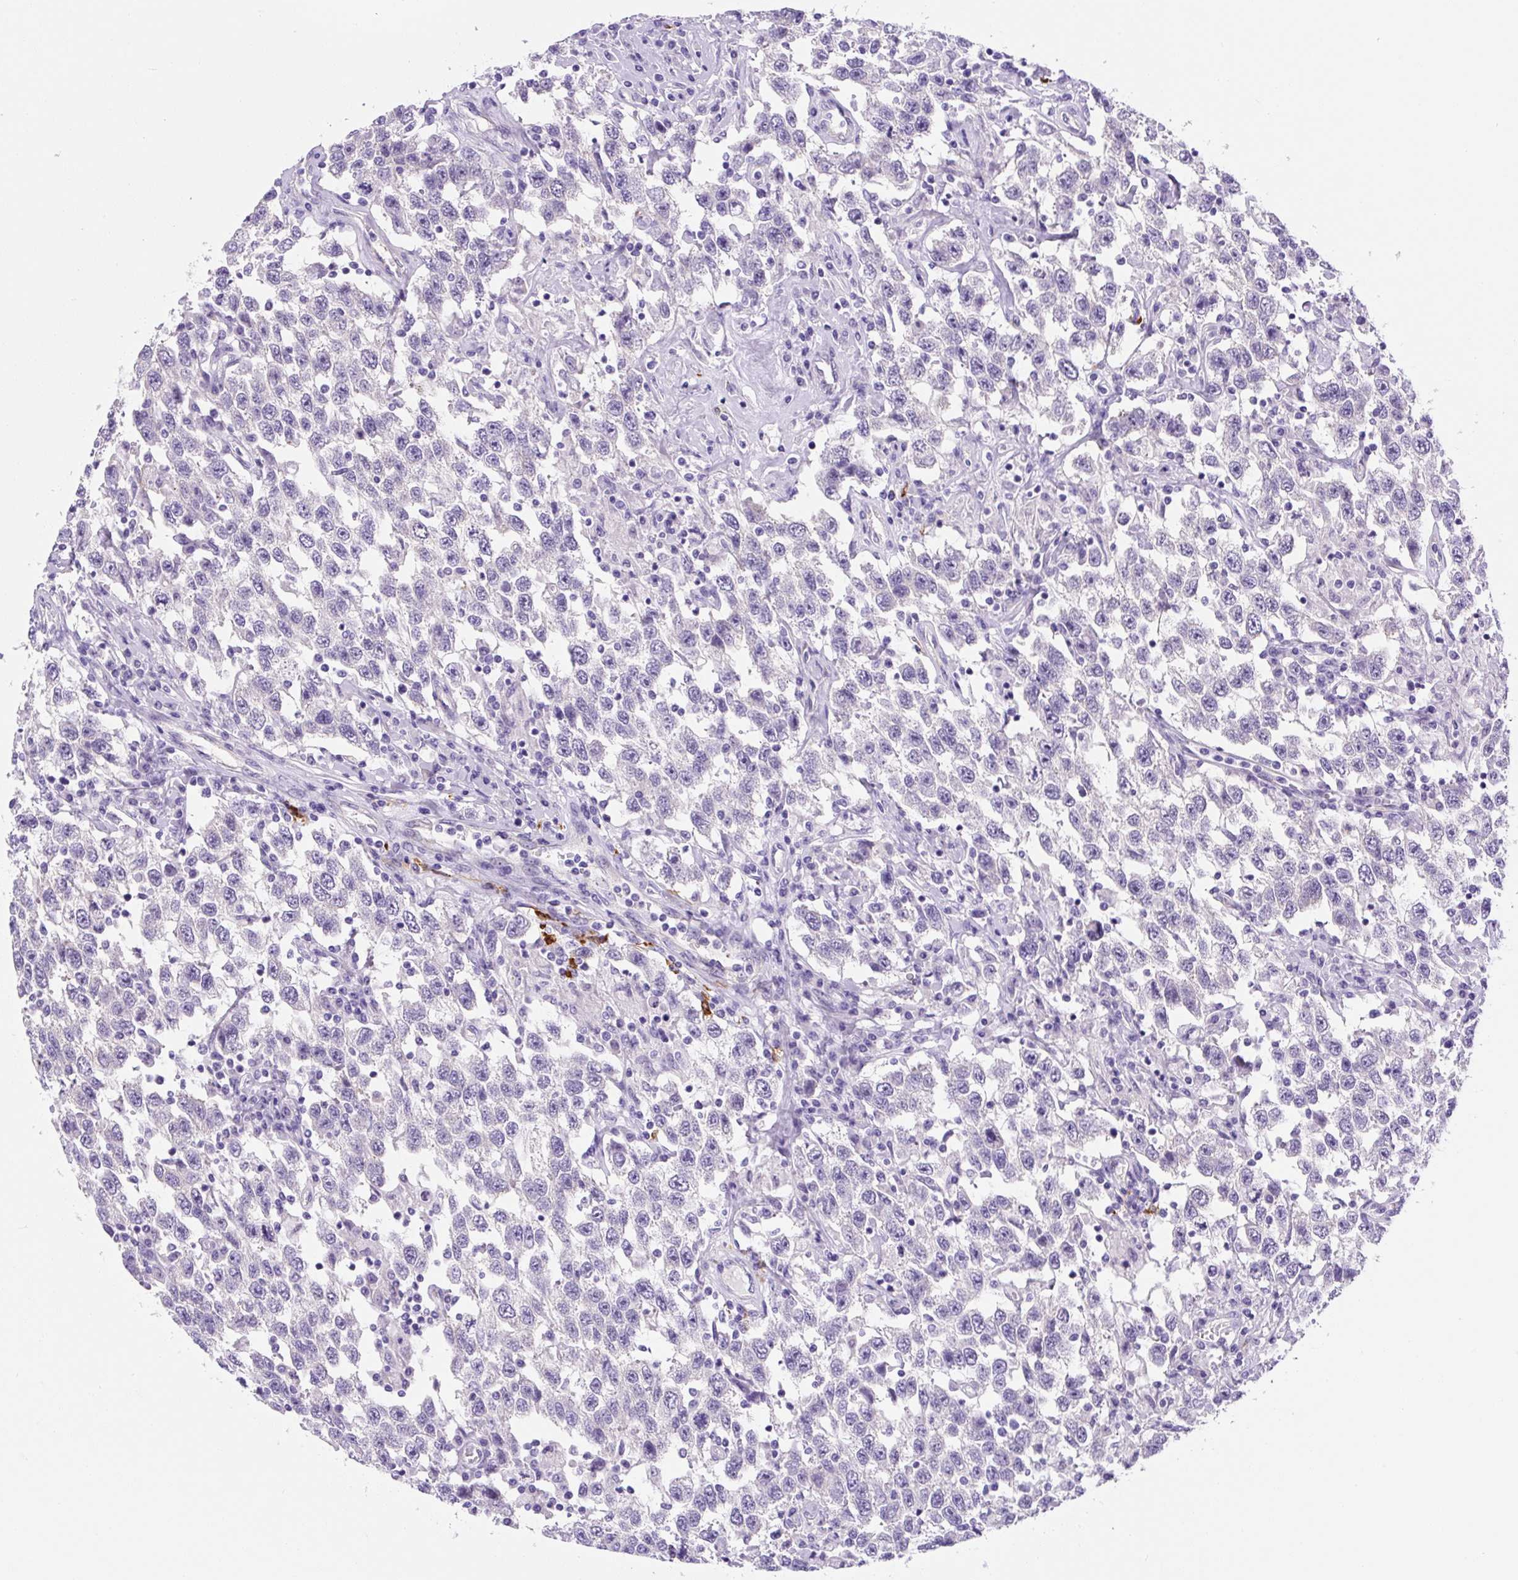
{"staining": {"intensity": "negative", "quantity": "none", "location": "none"}, "tissue": "testis cancer", "cell_type": "Tumor cells", "image_type": "cancer", "snomed": [{"axis": "morphology", "description": "Seminoma, NOS"}, {"axis": "topography", "description": "Testis"}], "caption": "High magnification brightfield microscopy of testis cancer stained with DAB (3,3'-diaminobenzidine) (brown) and counterstained with hematoxylin (blue): tumor cells show no significant positivity.", "gene": "ASB4", "patient": {"sex": "male", "age": 41}}